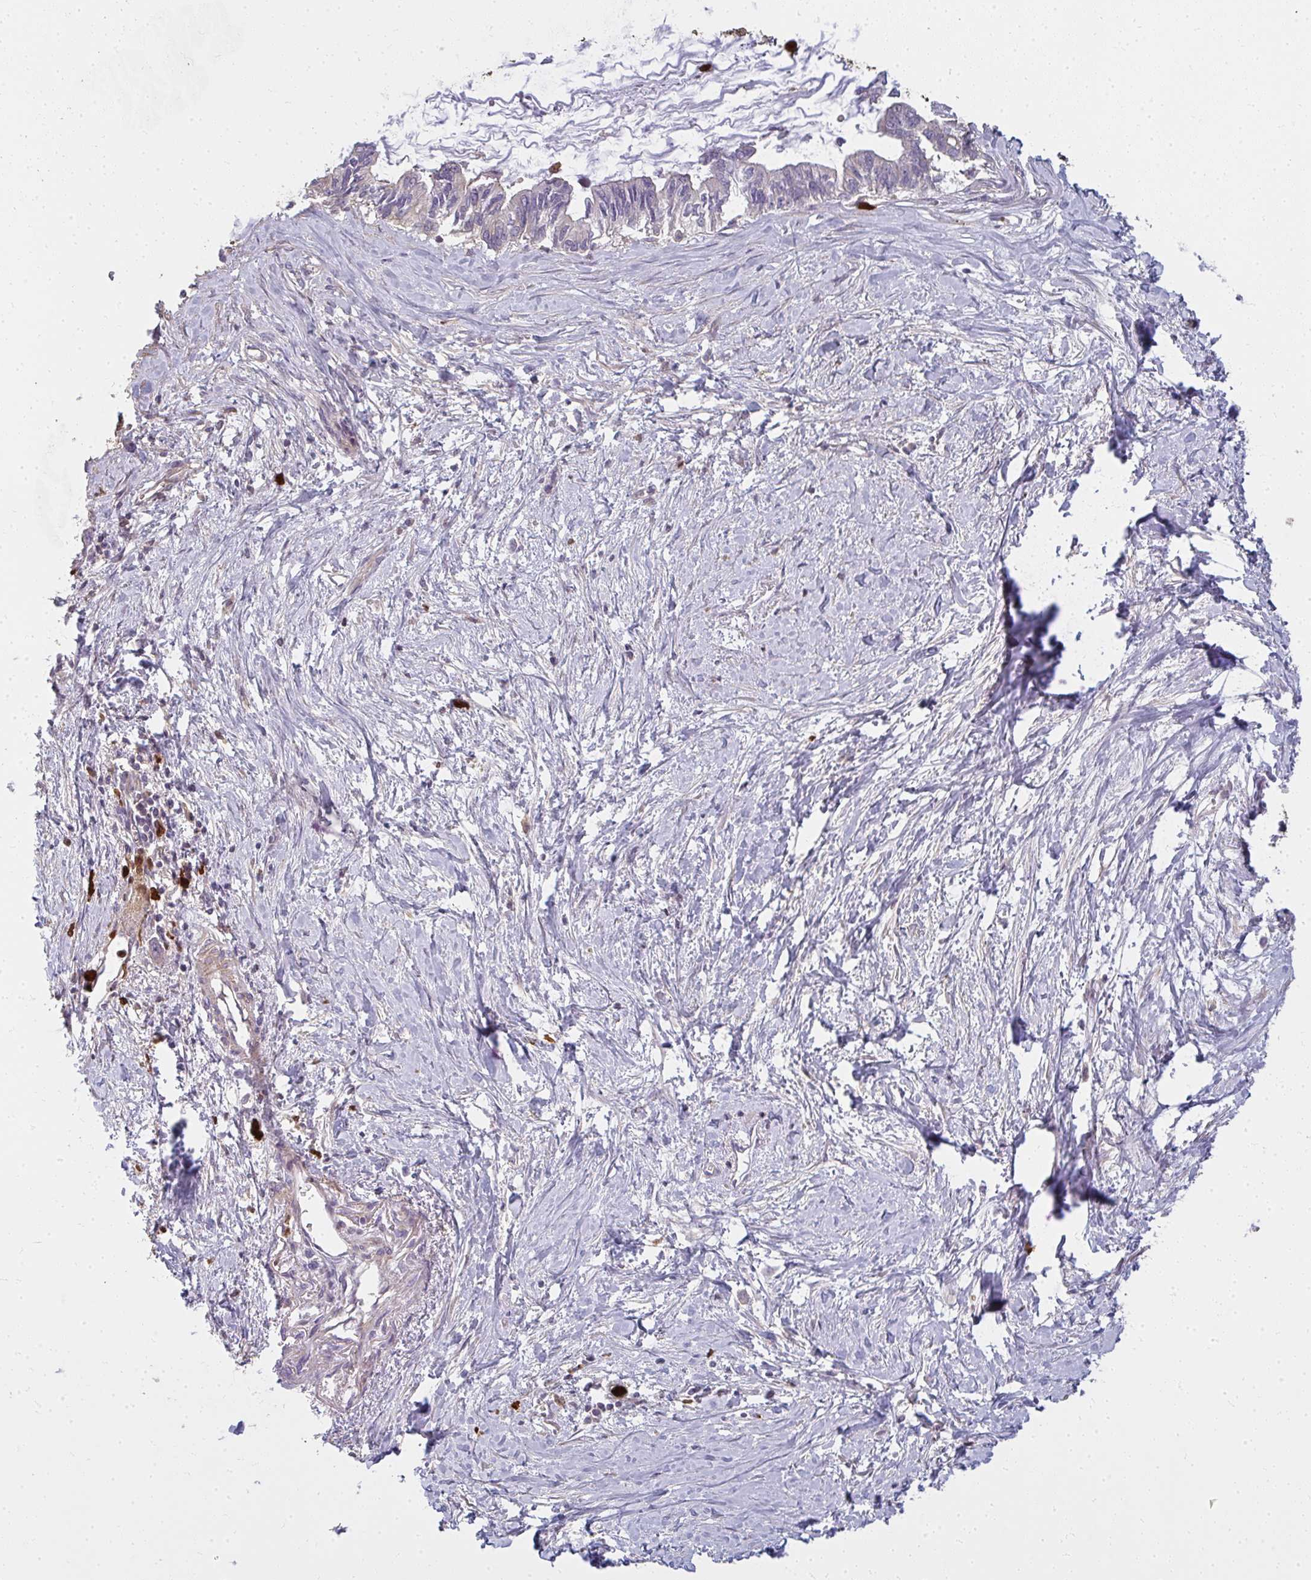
{"staining": {"intensity": "negative", "quantity": "none", "location": "none"}, "tissue": "pancreatic cancer", "cell_type": "Tumor cells", "image_type": "cancer", "snomed": [{"axis": "morphology", "description": "Adenocarcinoma, NOS"}, {"axis": "topography", "description": "Pancreas"}], "caption": "This is a micrograph of immunohistochemistry (IHC) staining of adenocarcinoma (pancreatic), which shows no expression in tumor cells.", "gene": "CNTRL", "patient": {"sex": "male", "age": 61}}